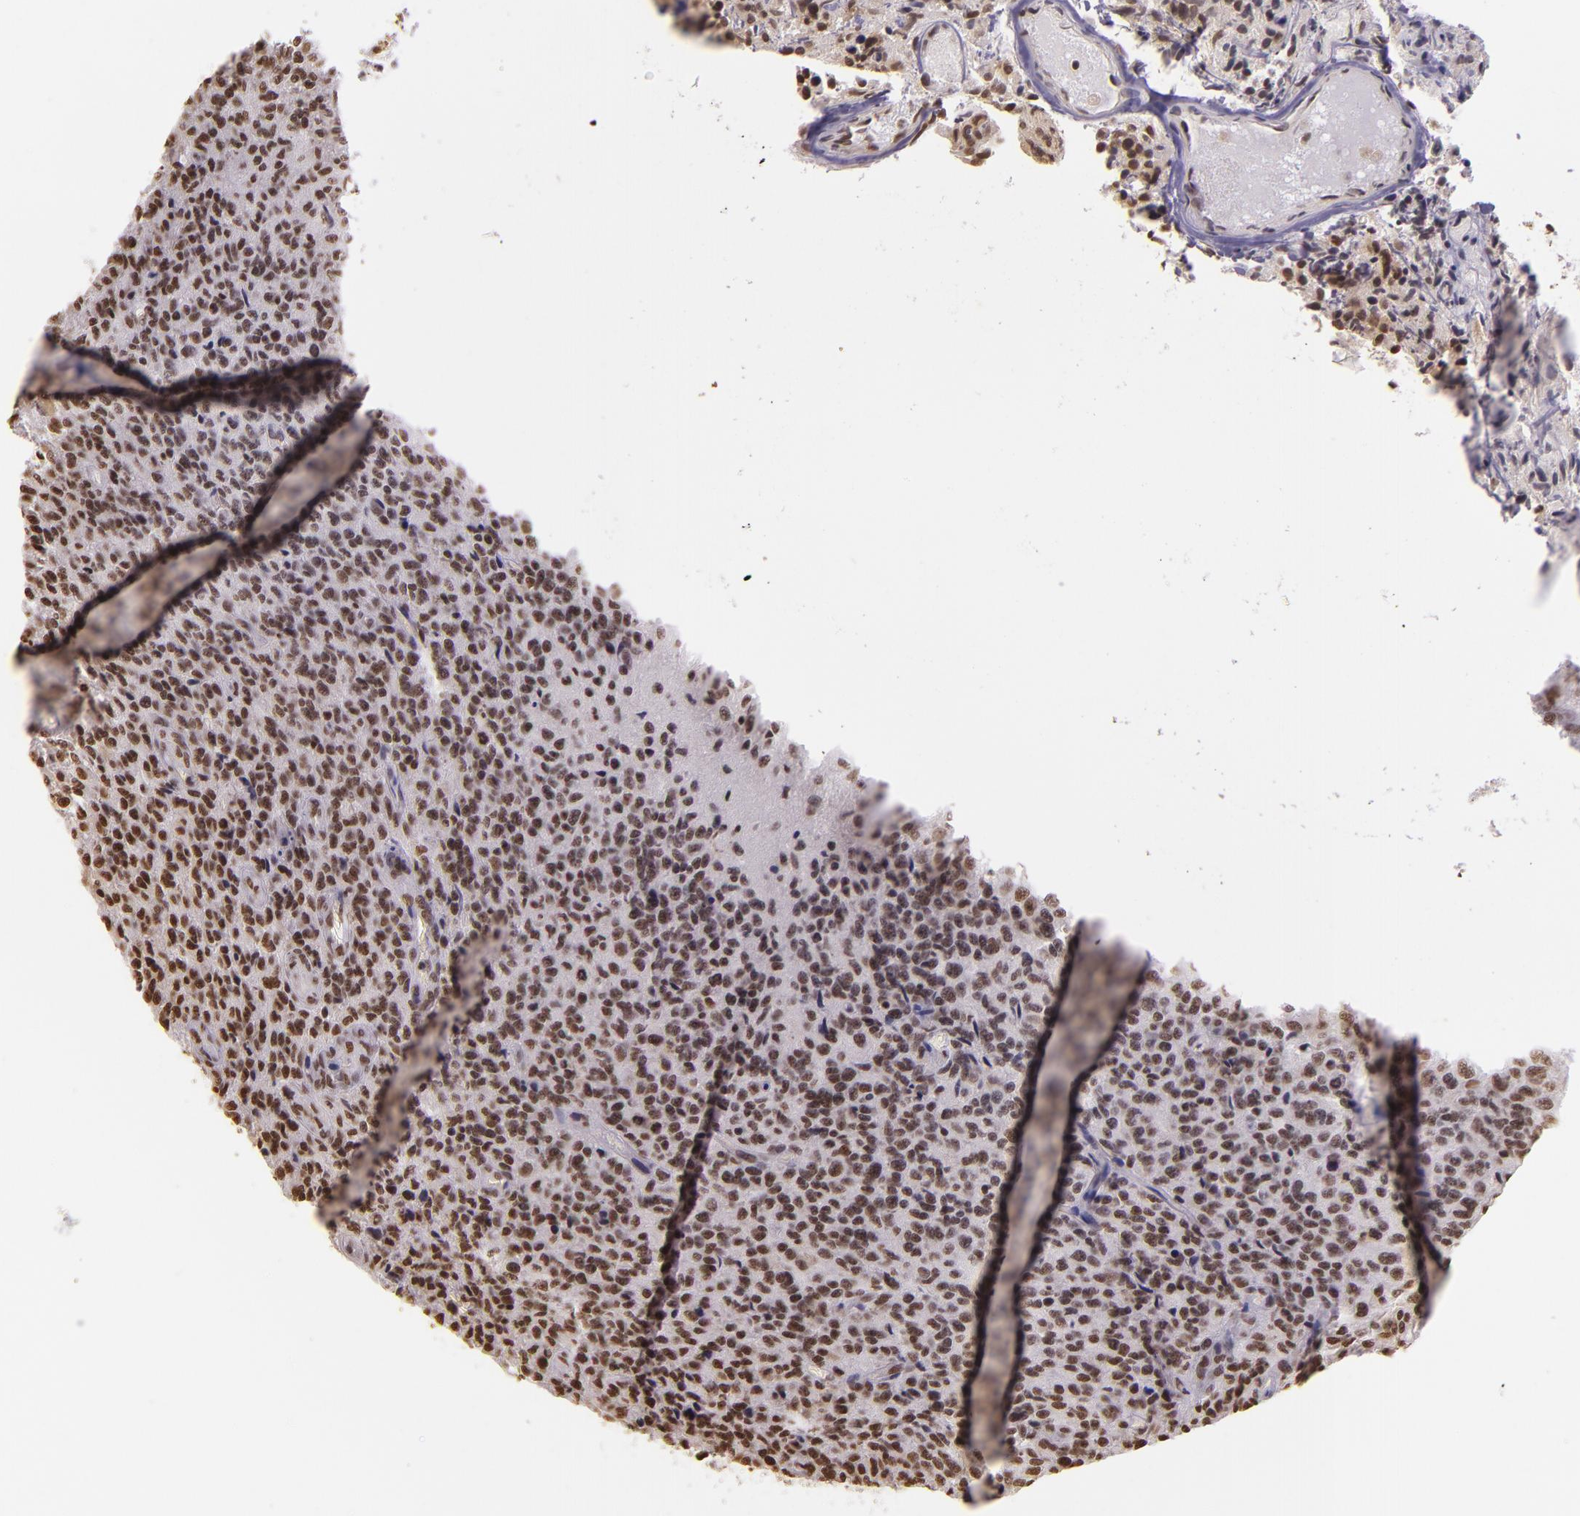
{"staining": {"intensity": "weak", "quantity": ">75%", "location": "nuclear"}, "tissue": "glioma", "cell_type": "Tumor cells", "image_type": "cancer", "snomed": [{"axis": "morphology", "description": "Glioma, malignant, High grade"}, {"axis": "topography", "description": "Brain"}], "caption": "Glioma stained with a protein marker exhibits weak staining in tumor cells.", "gene": "USF1", "patient": {"sex": "male", "age": 36}}